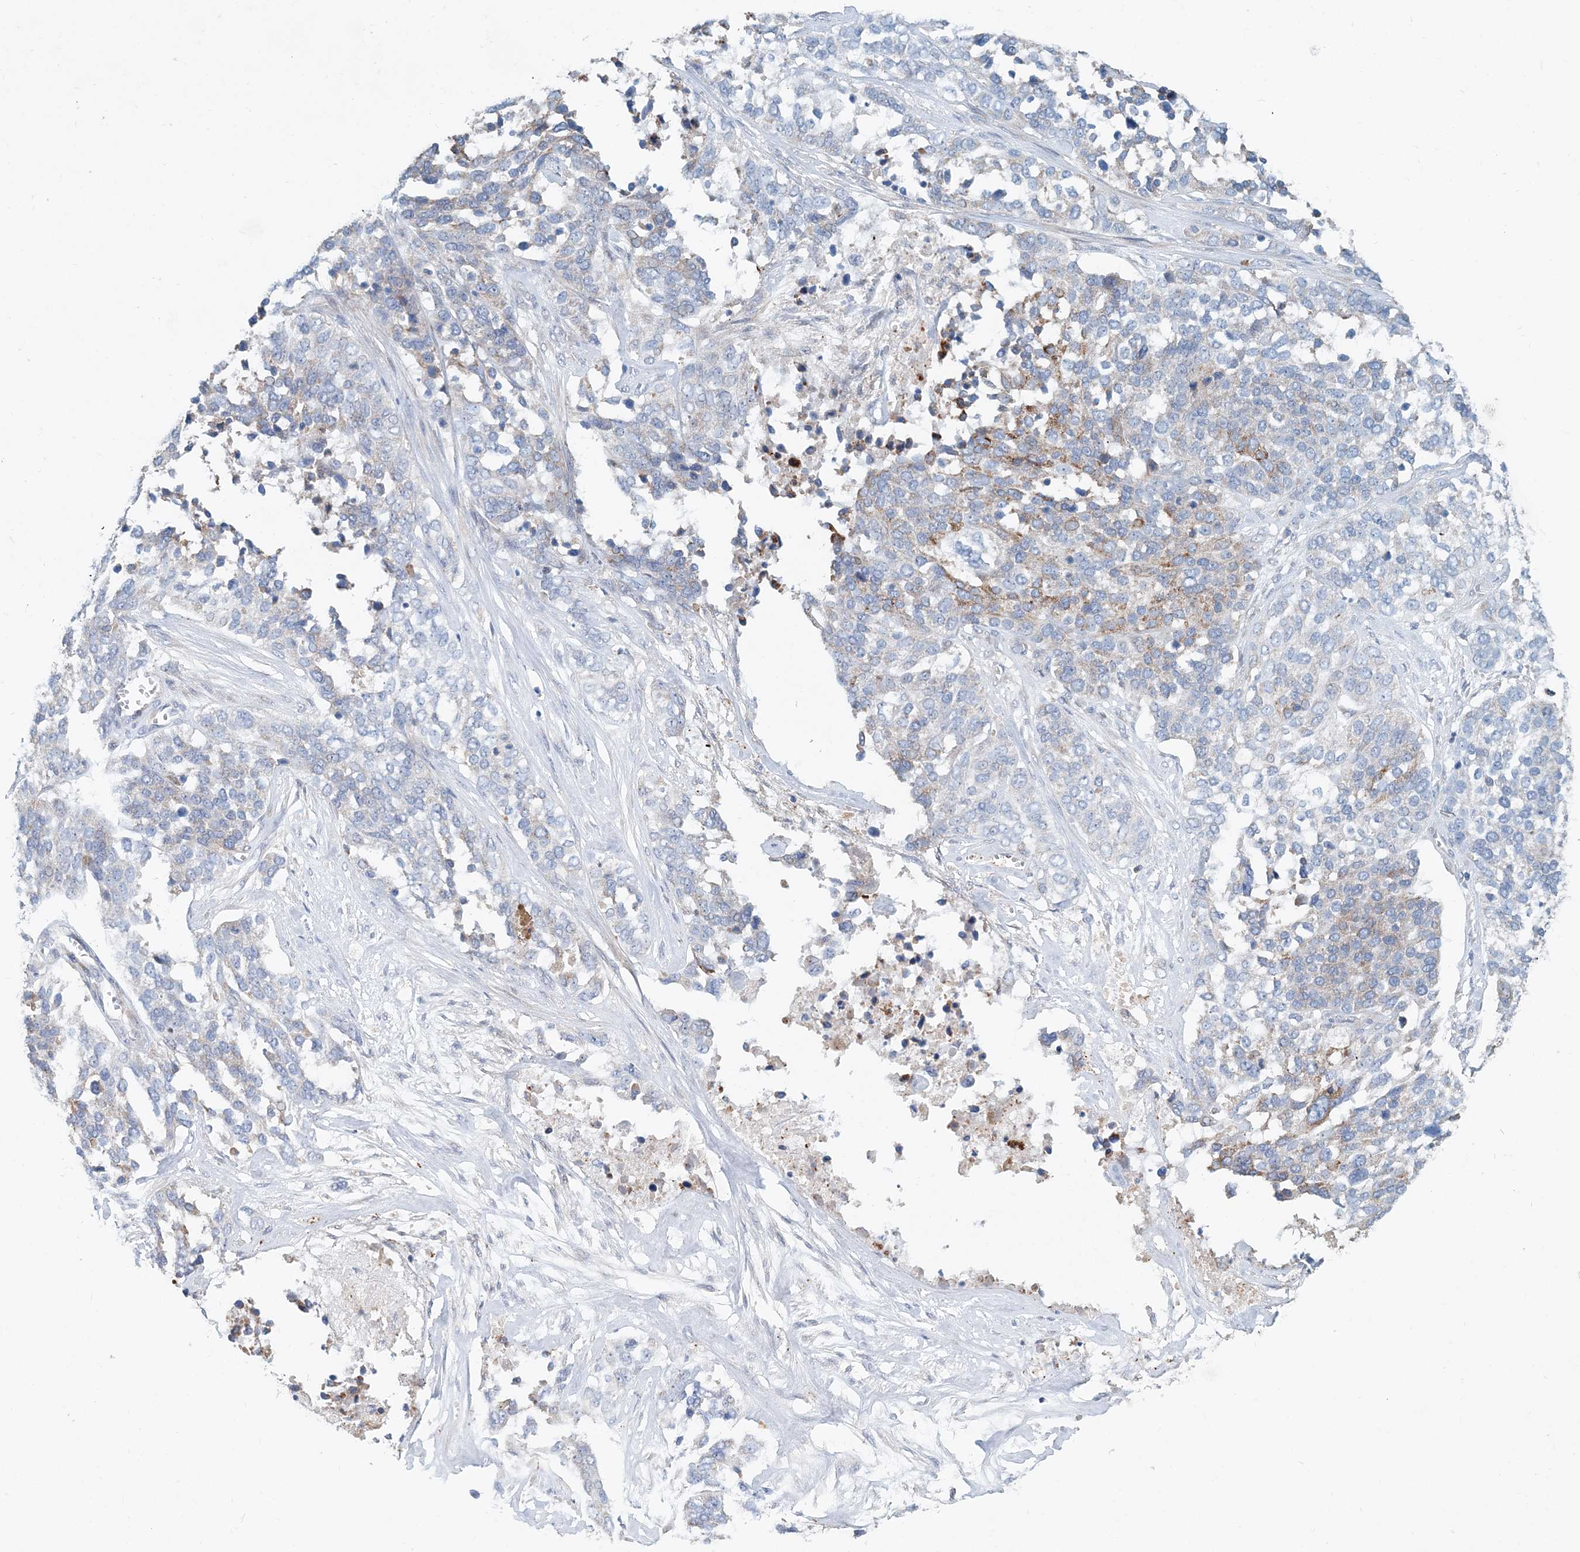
{"staining": {"intensity": "negative", "quantity": "none", "location": "none"}, "tissue": "ovarian cancer", "cell_type": "Tumor cells", "image_type": "cancer", "snomed": [{"axis": "morphology", "description": "Cystadenocarcinoma, serous, NOS"}, {"axis": "topography", "description": "Ovary"}], "caption": "The micrograph exhibits no significant positivity in tumor cells of ovarian cancer (serous cystadenocarcinoma).", "gene": "PFN2", "patient": {"sex": "female", "age": 44}}